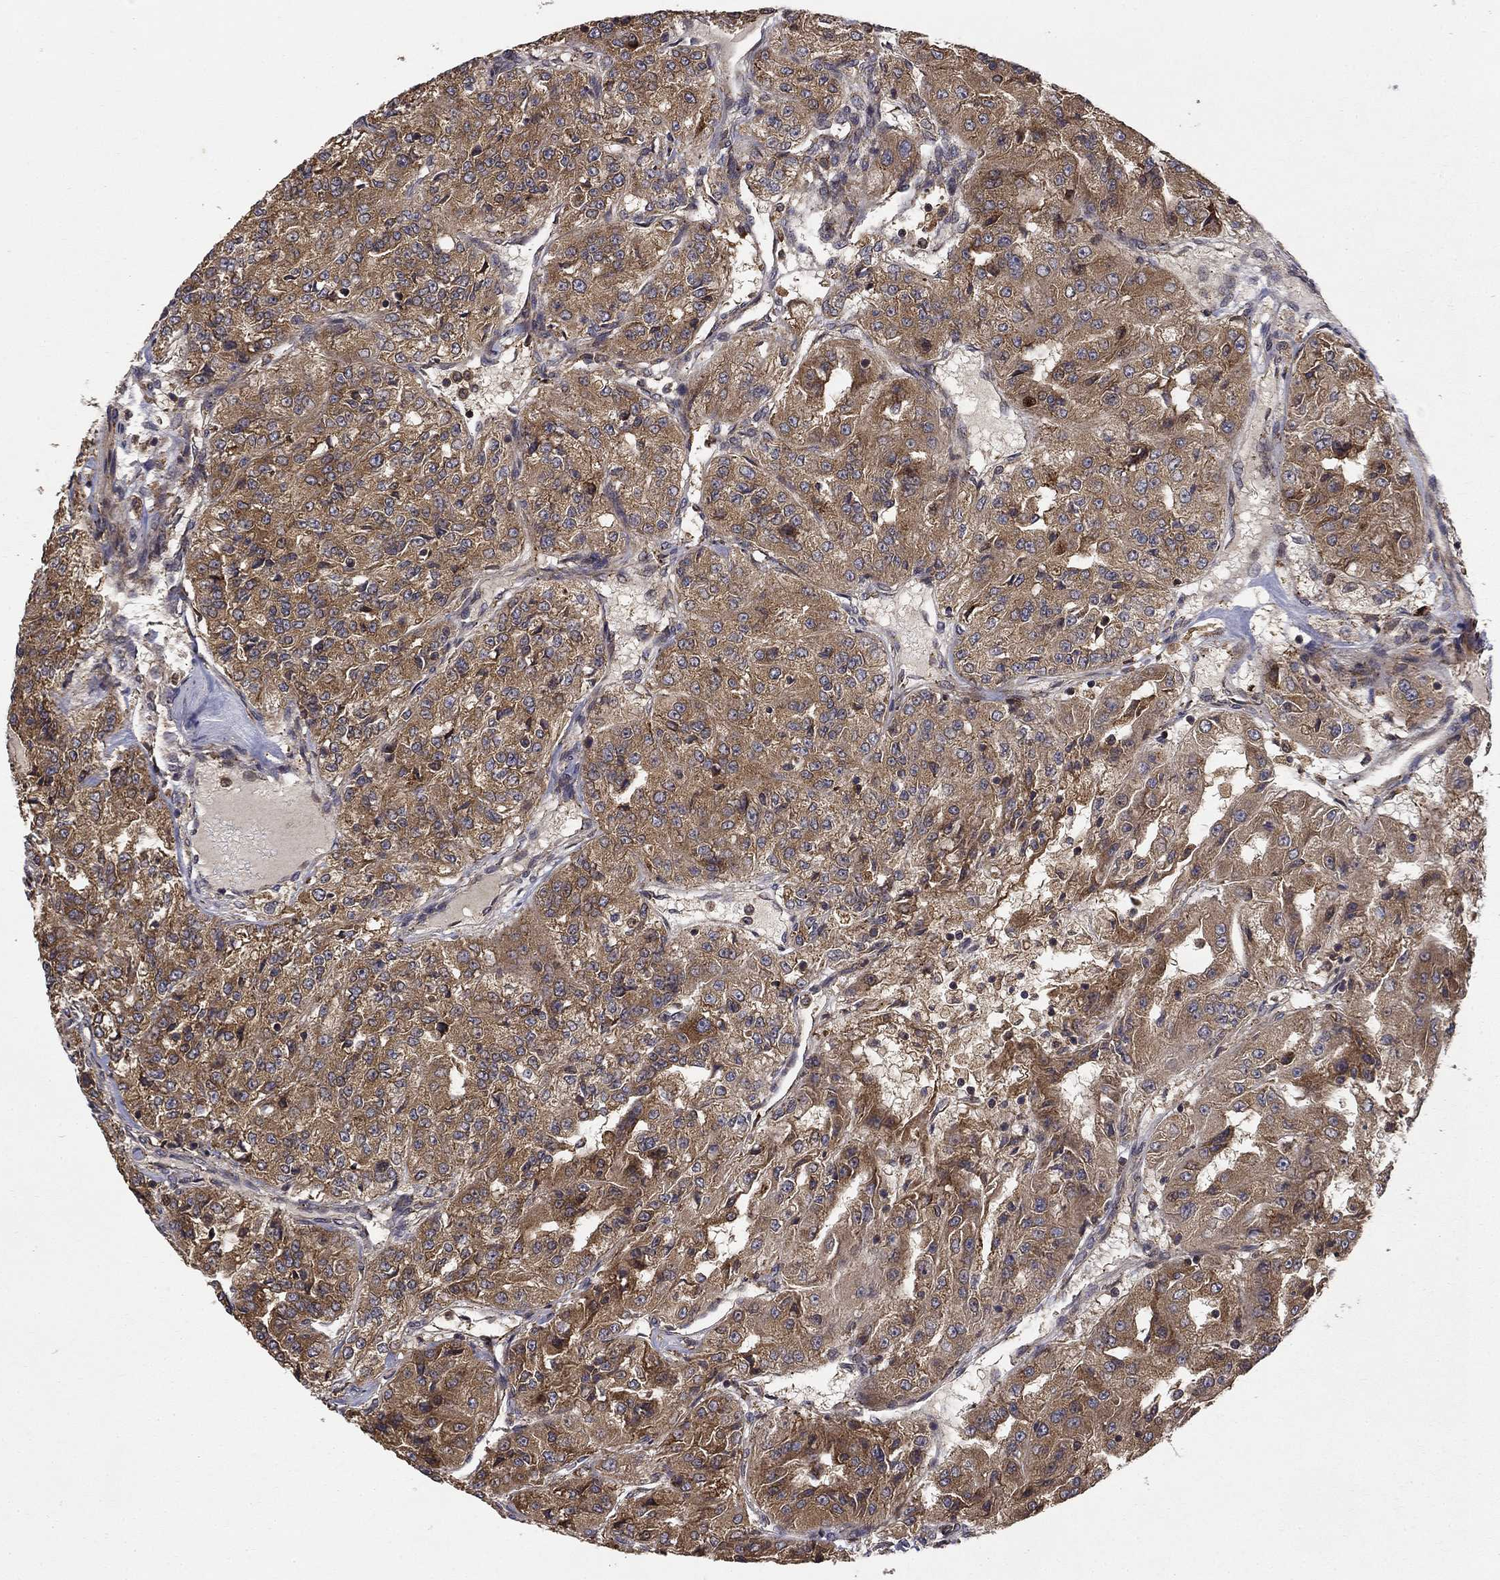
{"staining": {"intensity": "moderate", "quantity": "25%-75%", "location": "cytoplasmic/membranous"}, "tissue": "renal cancer", "cell_type": "Tumor cells", "image_type": "cancer", "snomed": [{"axis": "morphology", "description": "Adenocarcinoma, NOS"}, {"axis": "topography", "description": "Kidney"}], "caption": "A brown stain labels moderate cytoplasmic/membranous positivity of a protein in human adenocarcinoma (renal) tumor cells. (brown staining indicates protein expression, while blue staining denotes nuclei).", "gene": "BABAM2", "patient": {"sex": "female", "age": 63}}